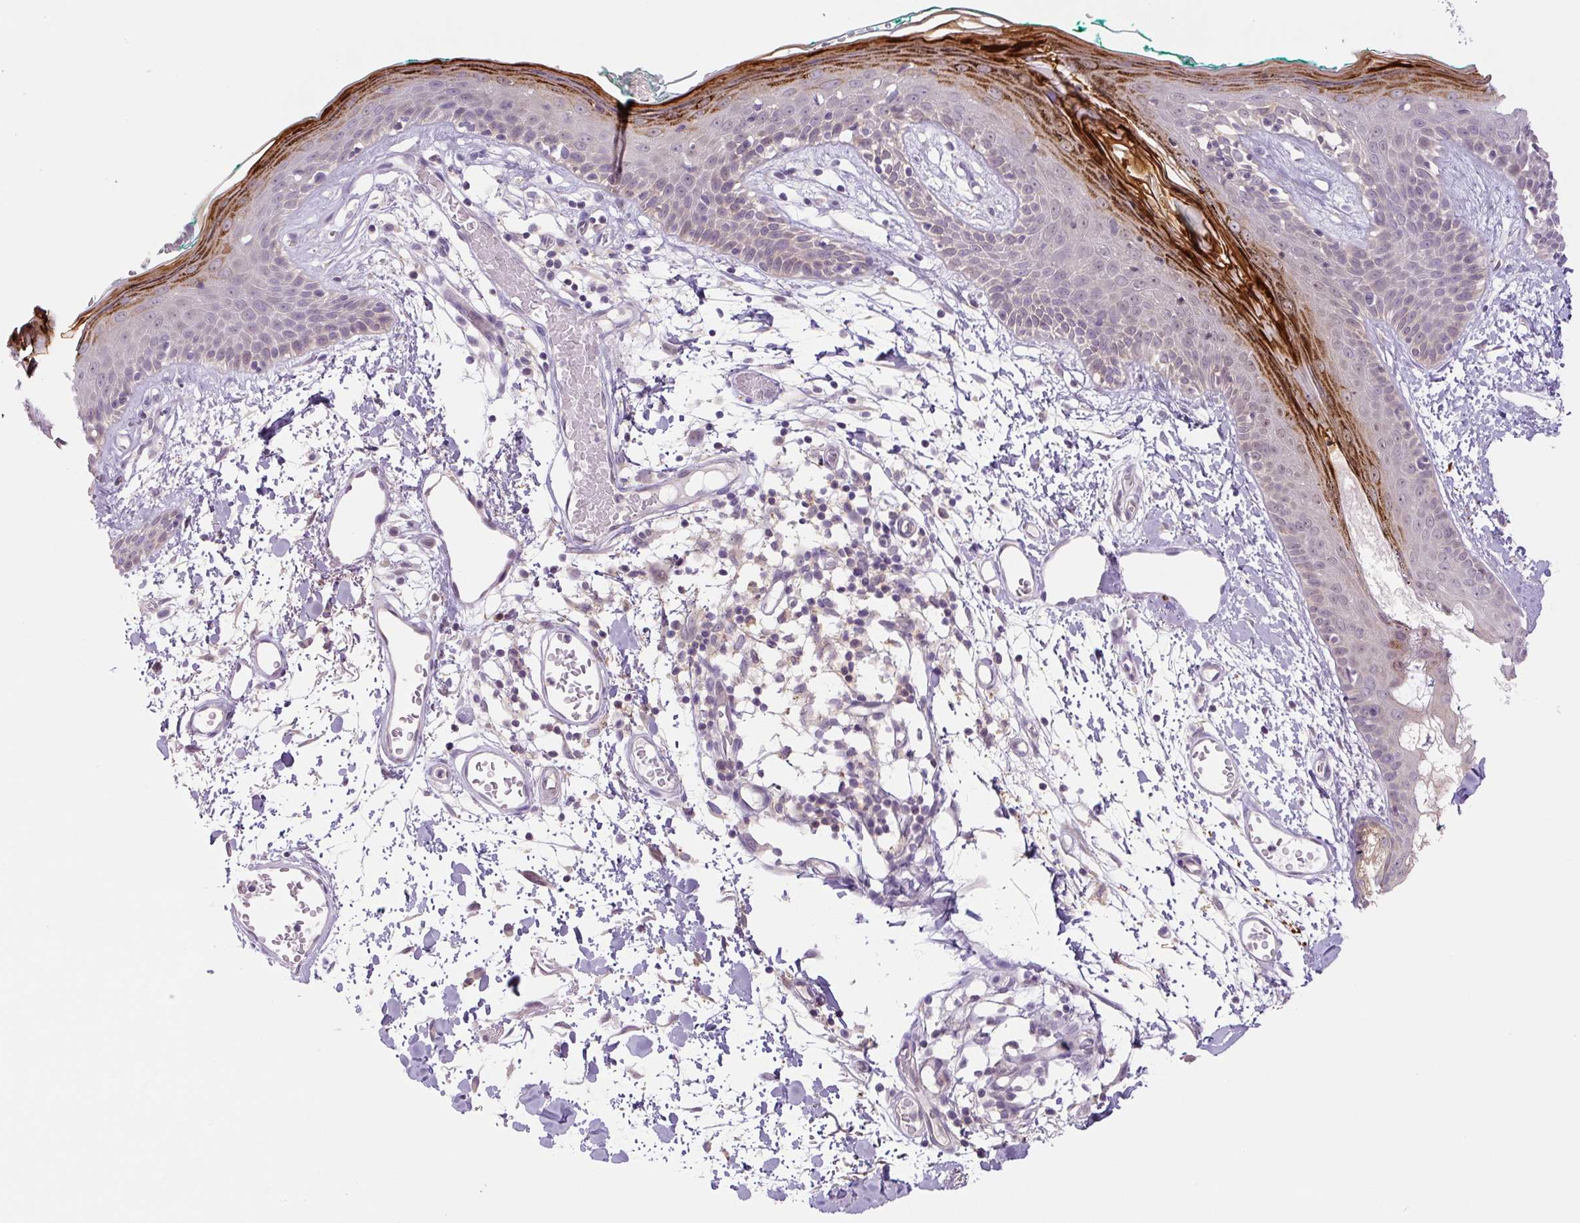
{"staining": {"intensity": "negative", "quantity": "none", "location": "none"}, "tissue": "skin", "cell_type": "Fibroblasts", "image_type": "normal", "snomed": [{"axis": "morphology", "description": "Normal tissue, NOS"}, {"axis": "topography", "description": "Skin"}], "caption": "Skin stained for a protein using immunohistochemistry displays no staining fibroblasts.", "gene": "SPSB2", "patient": {"sex": "male", "age": 79}}